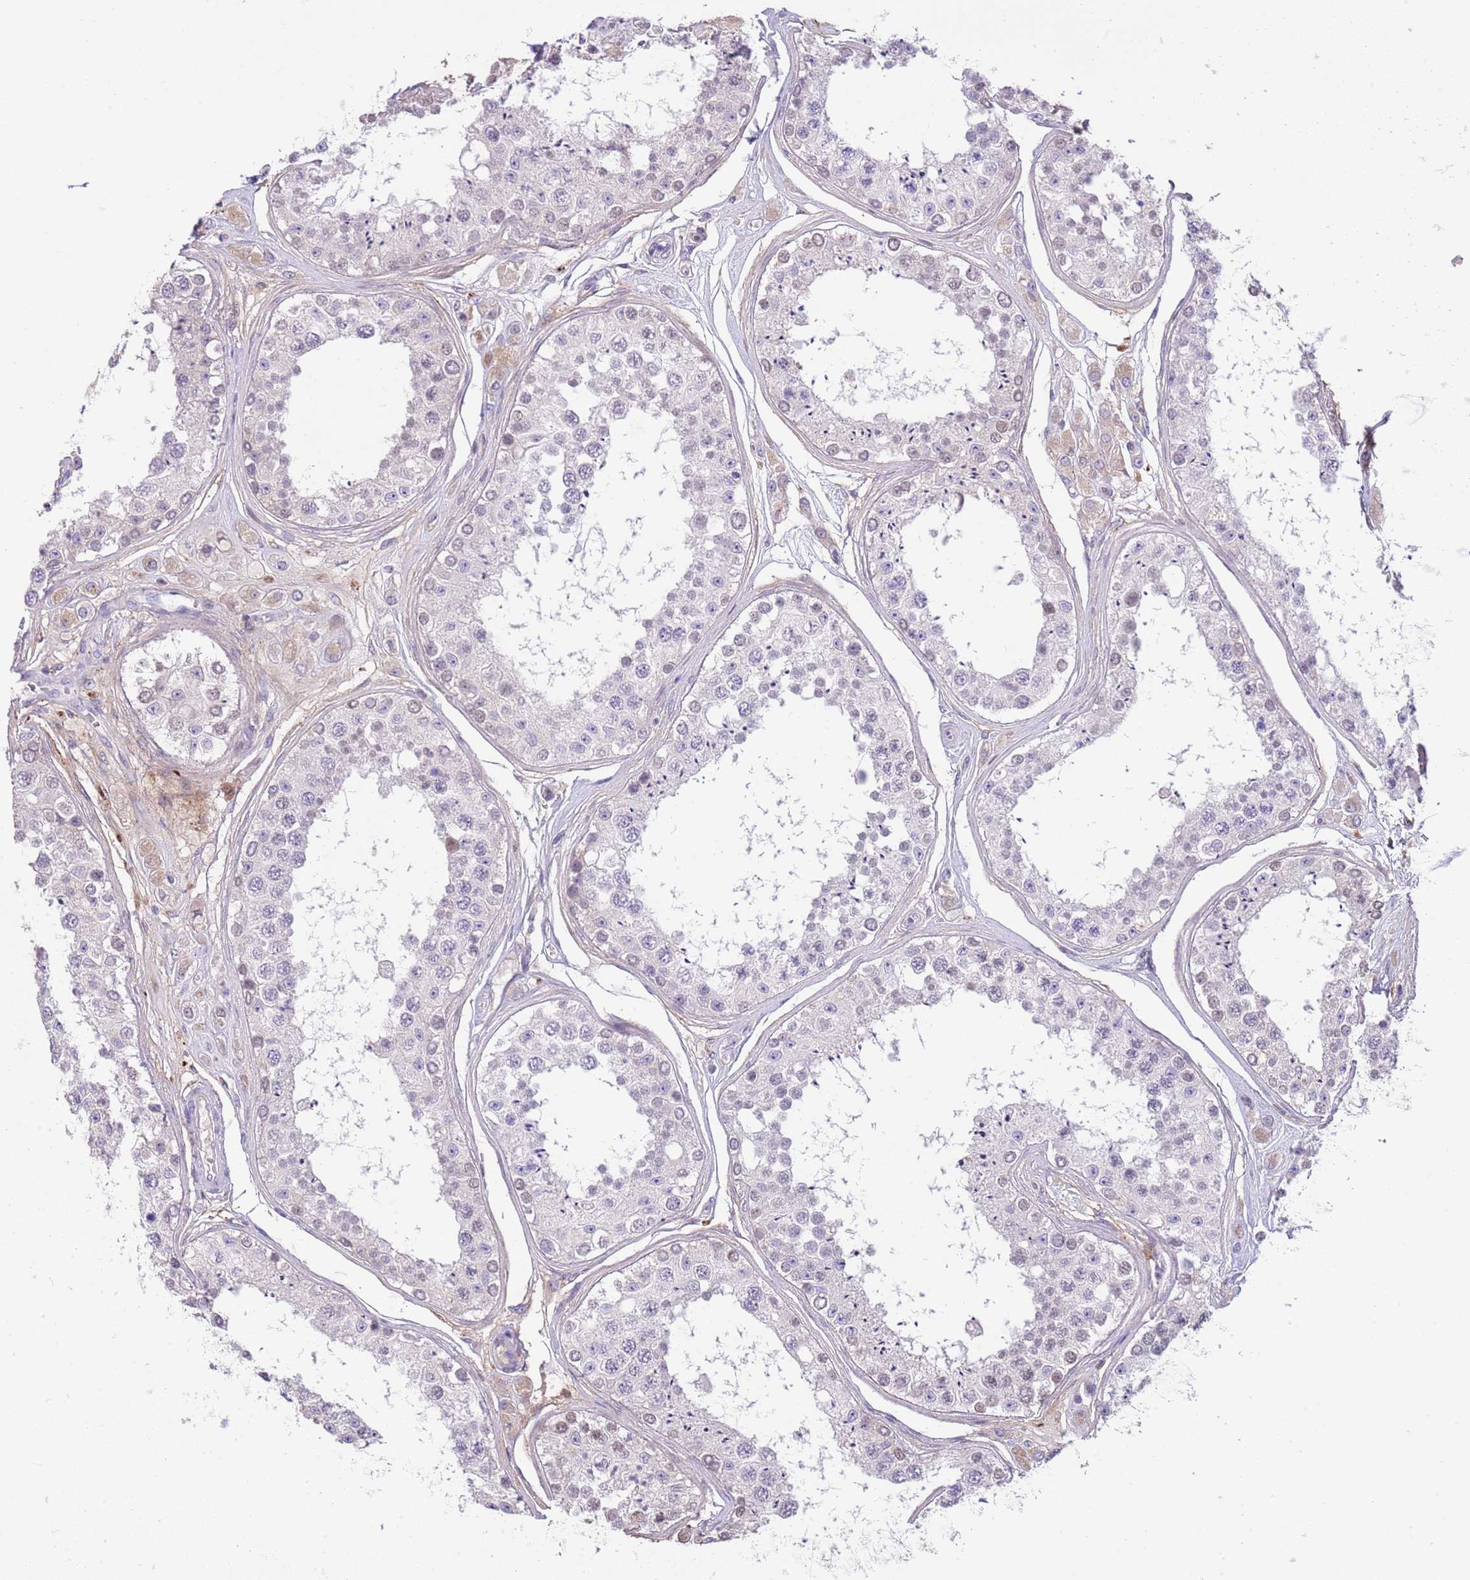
{"staining": {"intensity": "negative", "quantity": "none", "location": "none"}, "tissue": "testis", "cell_type": "Cells in seminiferous ducts", "image_type": "normal", "snomed": [{"axis": "morphology", "description": "Normal tissue, NOS"}, {"axis": "topography", "description": "Testis"}], "caption": "This photomicrograph is of unremarkable testis stained with immunohistochemistry (IHC) to label a protein in brown with the nuclei are counter-stained blue. There is no expression in cells in seminiferous ducts. Nuclei are stained in blue.", "gene": "ABHD17C", "patient": {"sex": "male", "age": 25}}